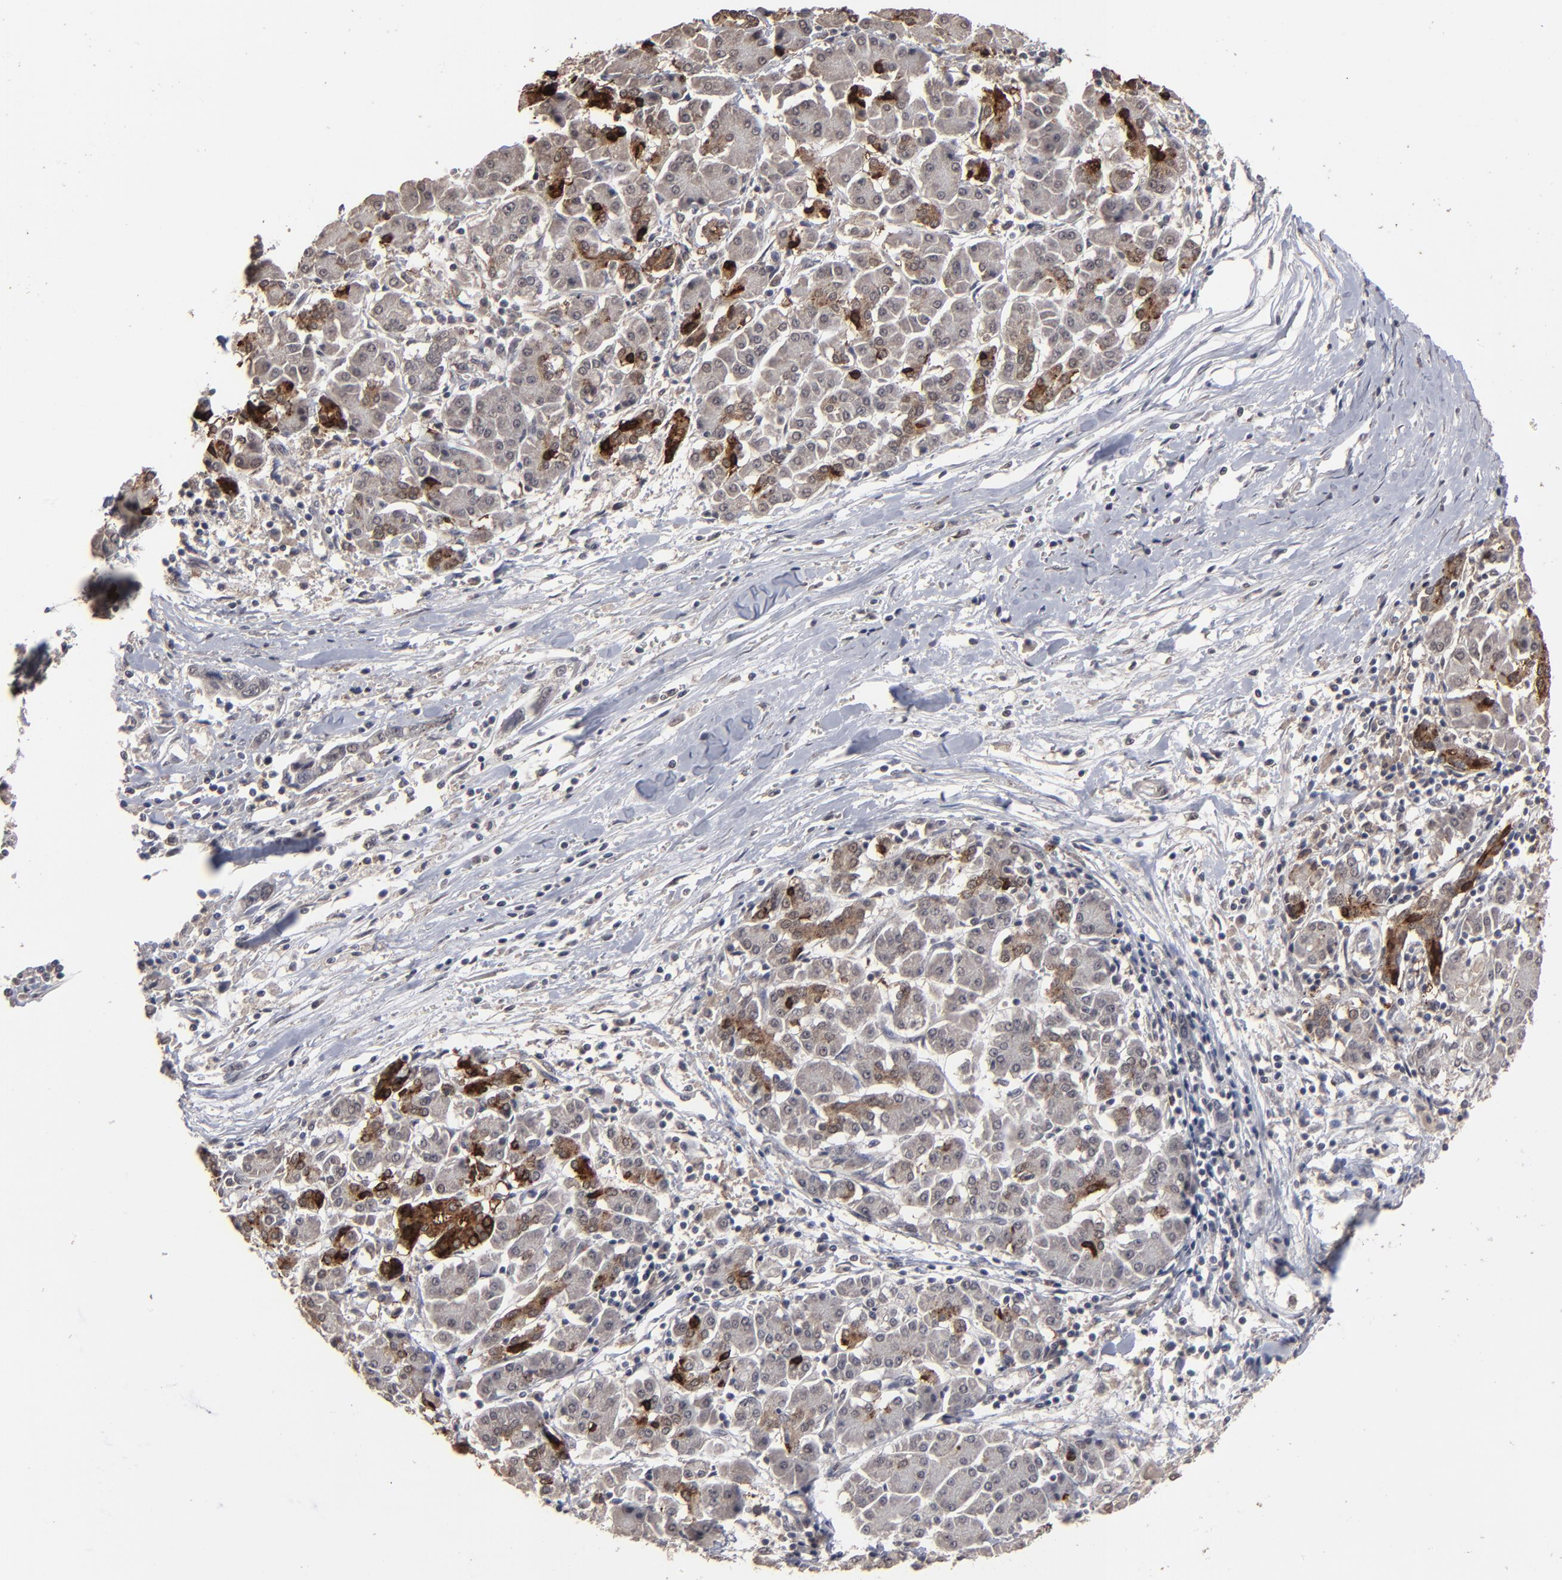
{"staining": {"intensity": "weak", "quantity": "25%-75%", "location": "cytoplasmic/membranous,nuclear"}, "tissue": "pancreatic cancer", "cell_type": "Tumor cells", "image_type": "cancer", "snomed": [{"axis": "morphology", "description": "Adenocarcinoma, NOS"}, {"axis": "topography", "description": "Pancreas"}], "caption": "This is an image of immunohistochemistry (IHC) staining of pancreatic adenocarcinoma, which shows weak positivity in the cytoplasmic/membranous and nuclear of tumor cells.", "gene": "SLC22A17", "patient": {"sex": "female", "age": 57}}